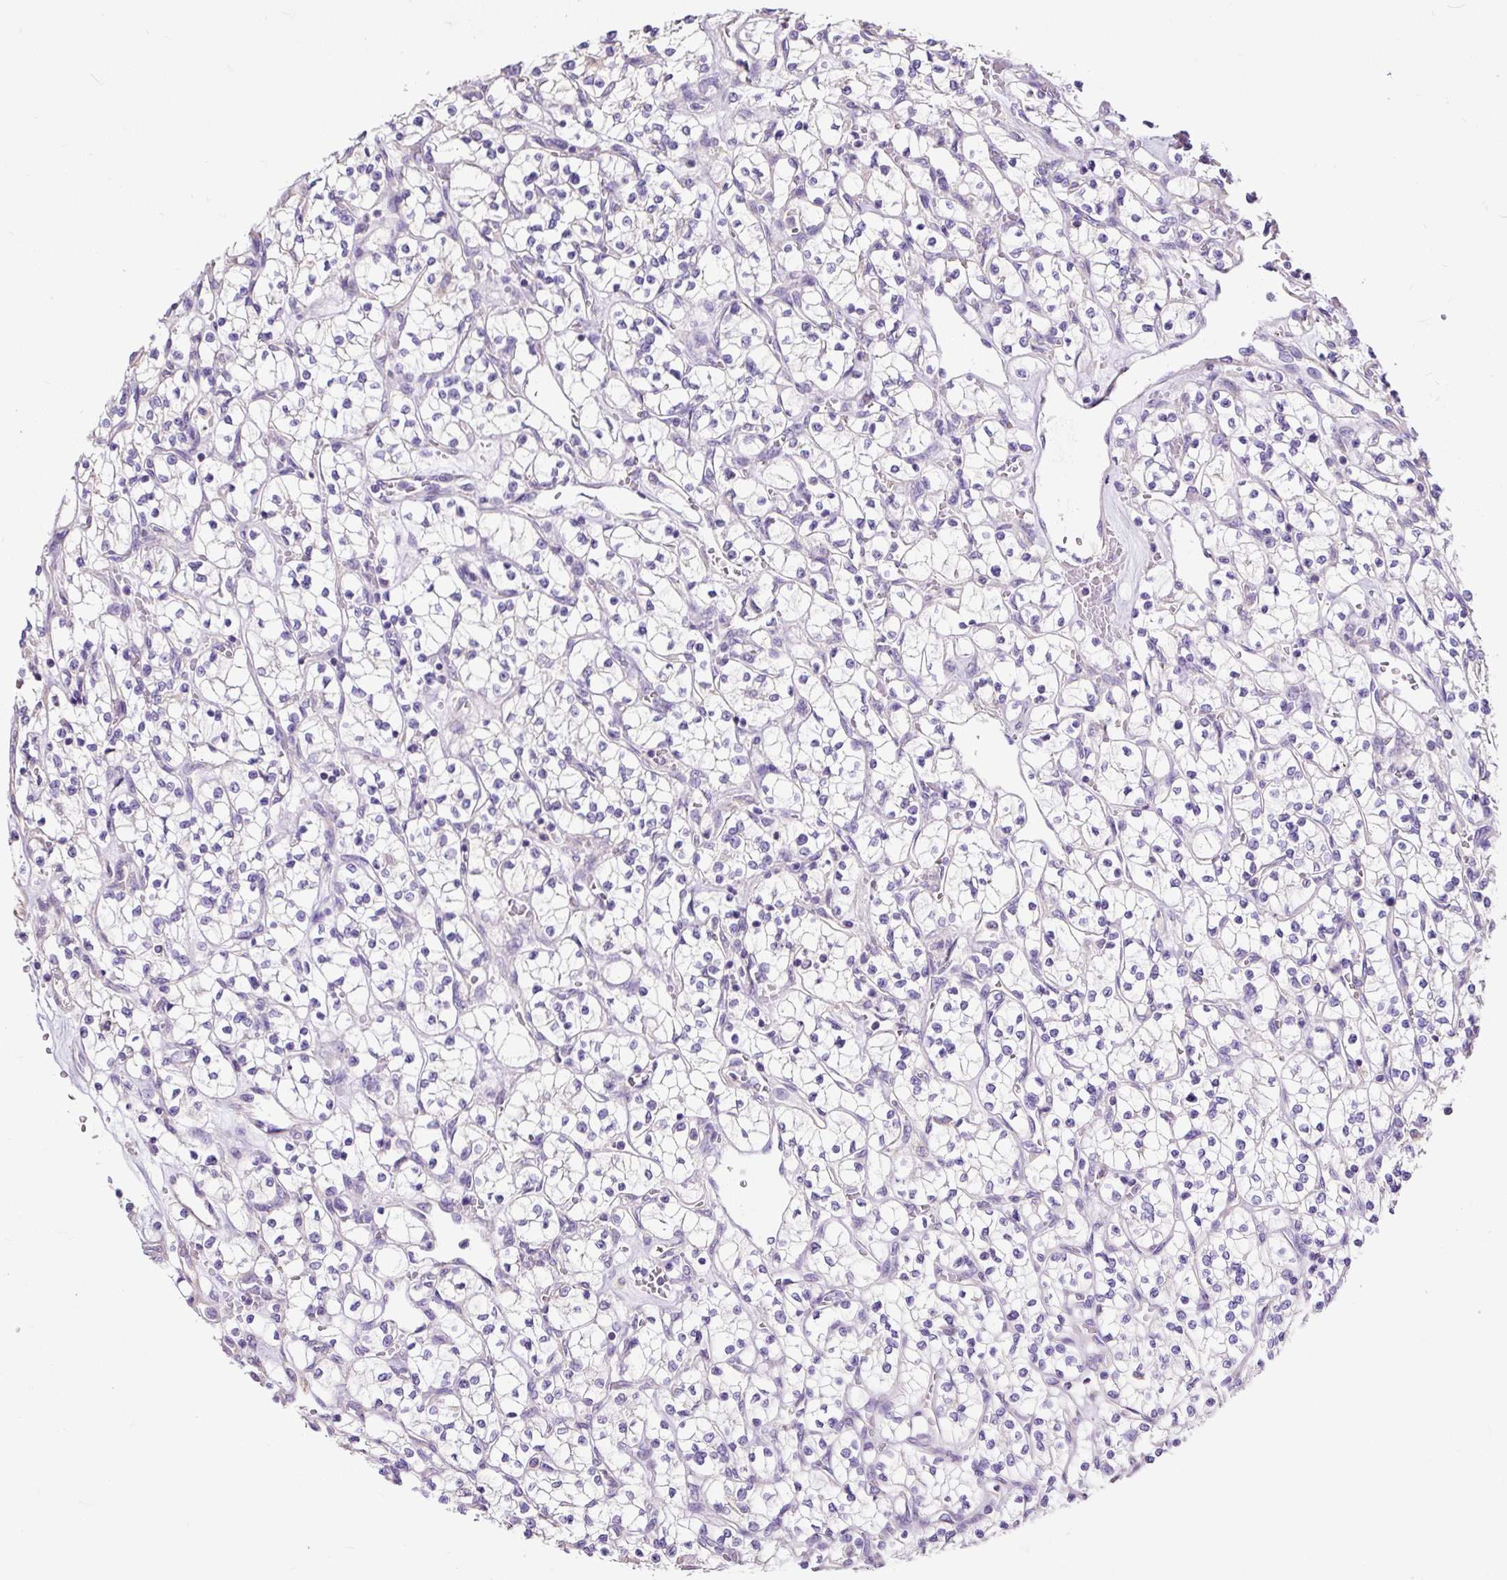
{"staining": {"intensity": "negative", "quantity": "none", "location": "none"}, "tissue": "renal cancer", "cell_type": "Tumor cells", "image_type": "cancer", "snomed": [{"axis": "morphology", "description": "Adenocarcinoma, NOS"}, {"axis": "topography", "description": "Kidney"}], "caption": "Human adenocarcinoma (renal) stained for a protein using immunohistochemistry (IHC) demonstrates no positivity in tumor cells.", "gene": "PDIA2", "patient": {"sex": "female", "age": 64}}